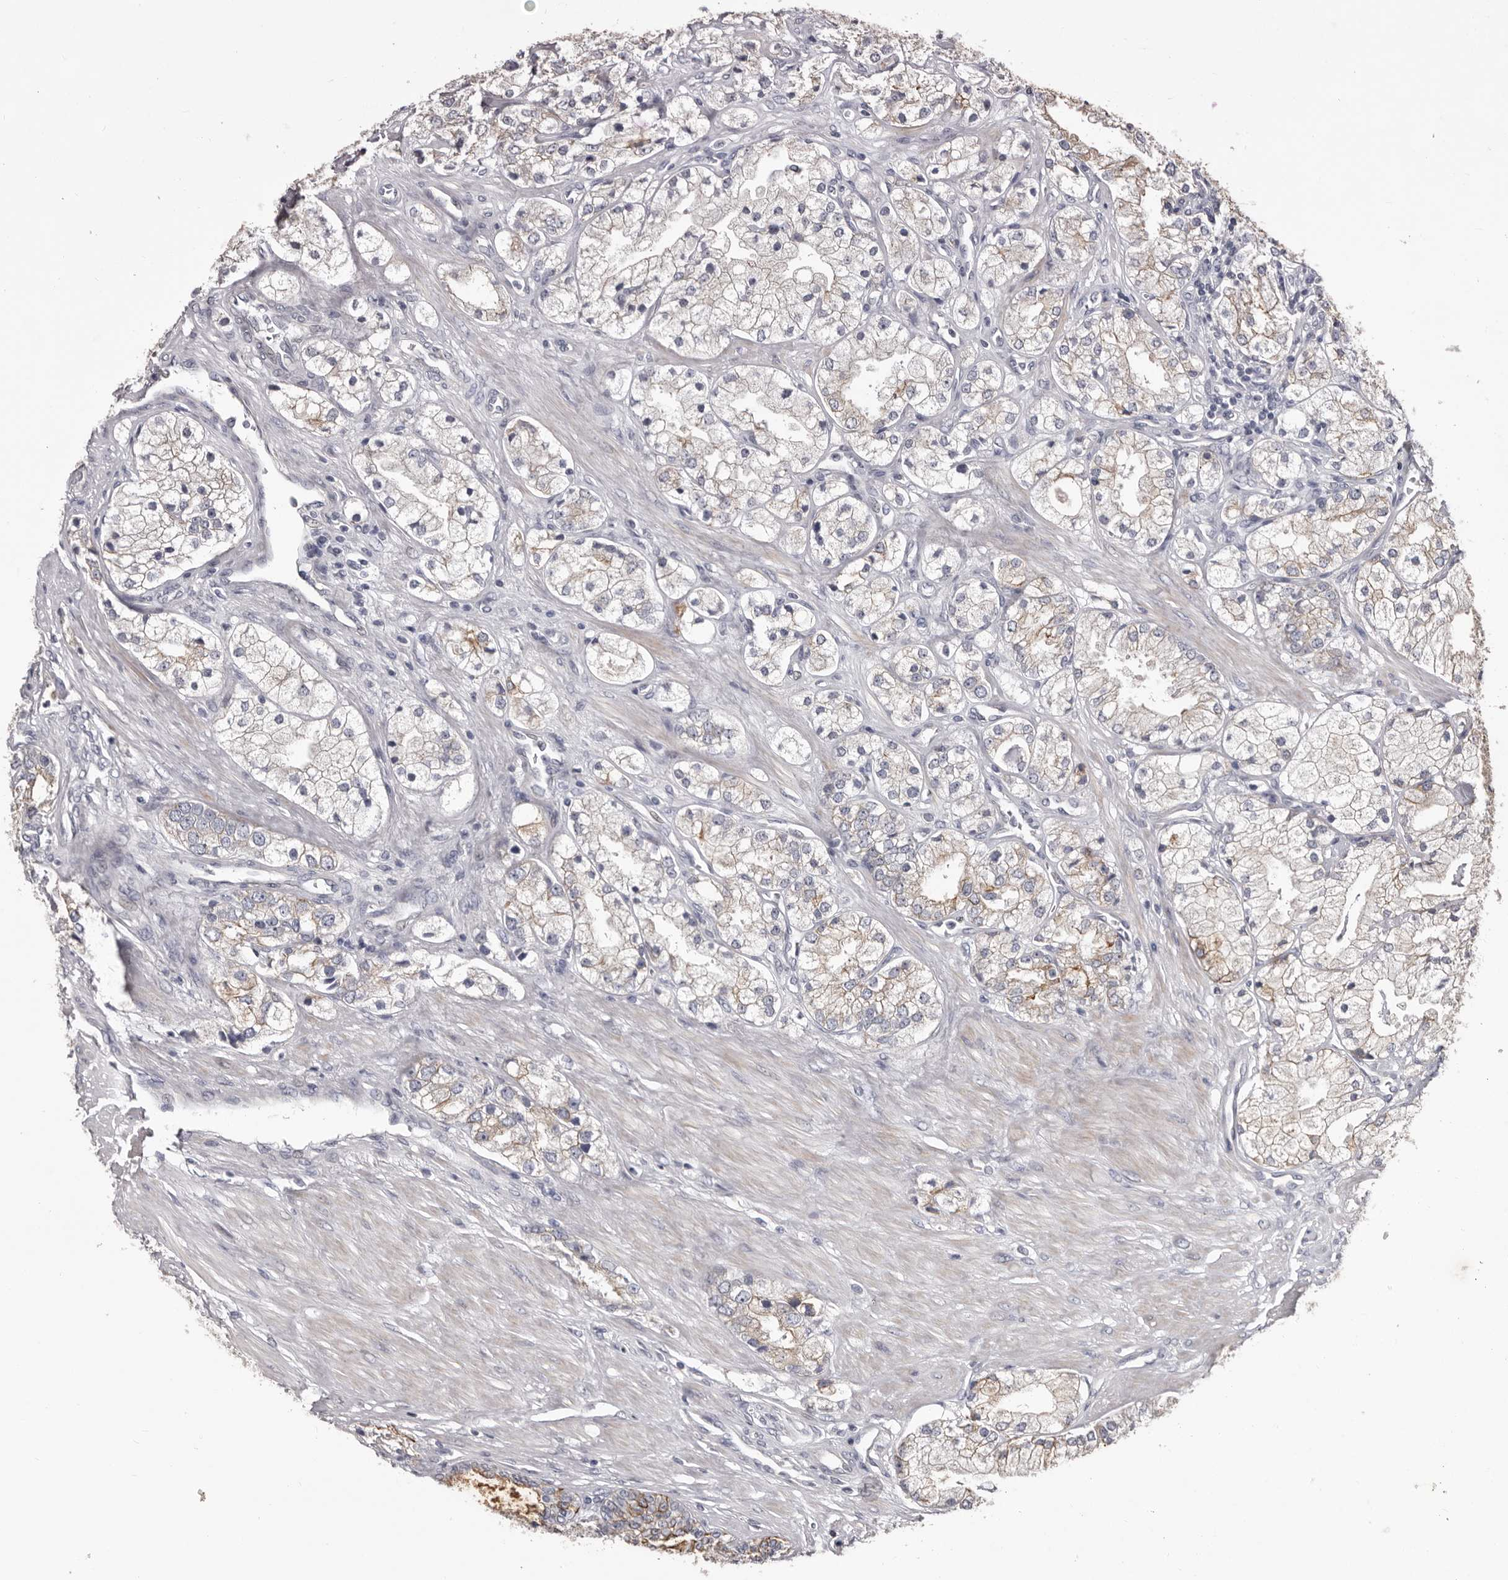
{"staining": {"intensity": "moderate", "quantity": "<25%", "location": "cytoplasmic/membranous"}, "tissue": "prostate cancer", "cell_type": "Tumor cells", "image_type": "cancer", "snomed": [{"axis": "morphology", "description": "Adenocarcinoma, High grade"}, {"axis": "topography", "description": "Prostate"}], "caption": "A brown stain highlights moderate cytoplasmic/membranous positivity of a protein in human high-grade adenocarcinoma (prostate) tumor cells.", "gene": "LPAR6", "patient": {"sex": "male", "age": 50}}